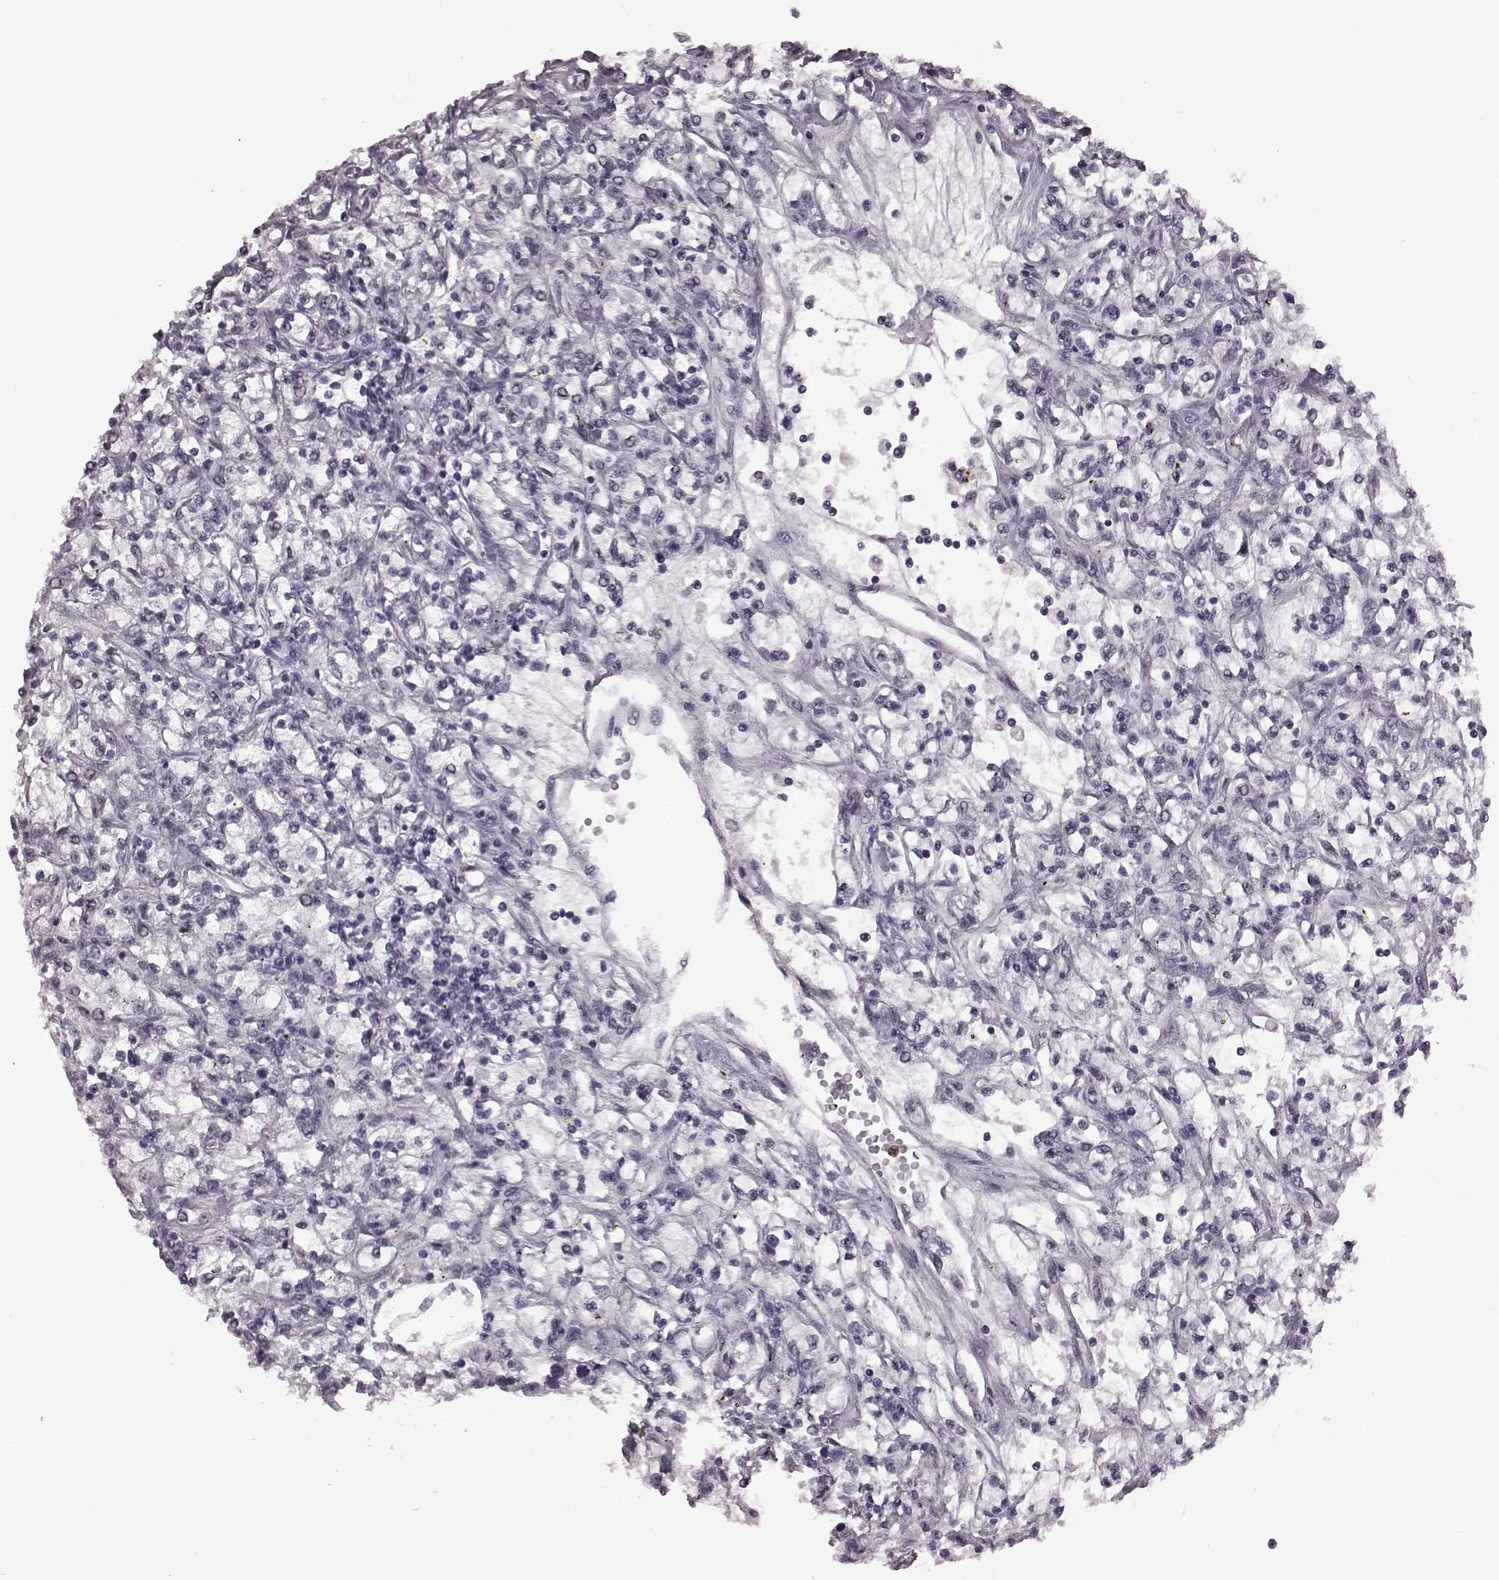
{"staining": {"intensity": "negative", "quantity": "none", "location": "none"}, "tissue": "renal cancer", "cell_type": "Tumor cells", "image_type": "cancer", "snomed": [{"axis": "morphology", "description": "Adenocarcinoma, NOS"}, {"axis": "topography", "description": "Kidney"}], "caption": "This is a micrograph of immunohistochemistry staining of renal adenocarcinoma, which shows no expression in tumor cells.", "gene": "NR2C1", "patient": {"sex": "female", "age": 59}}